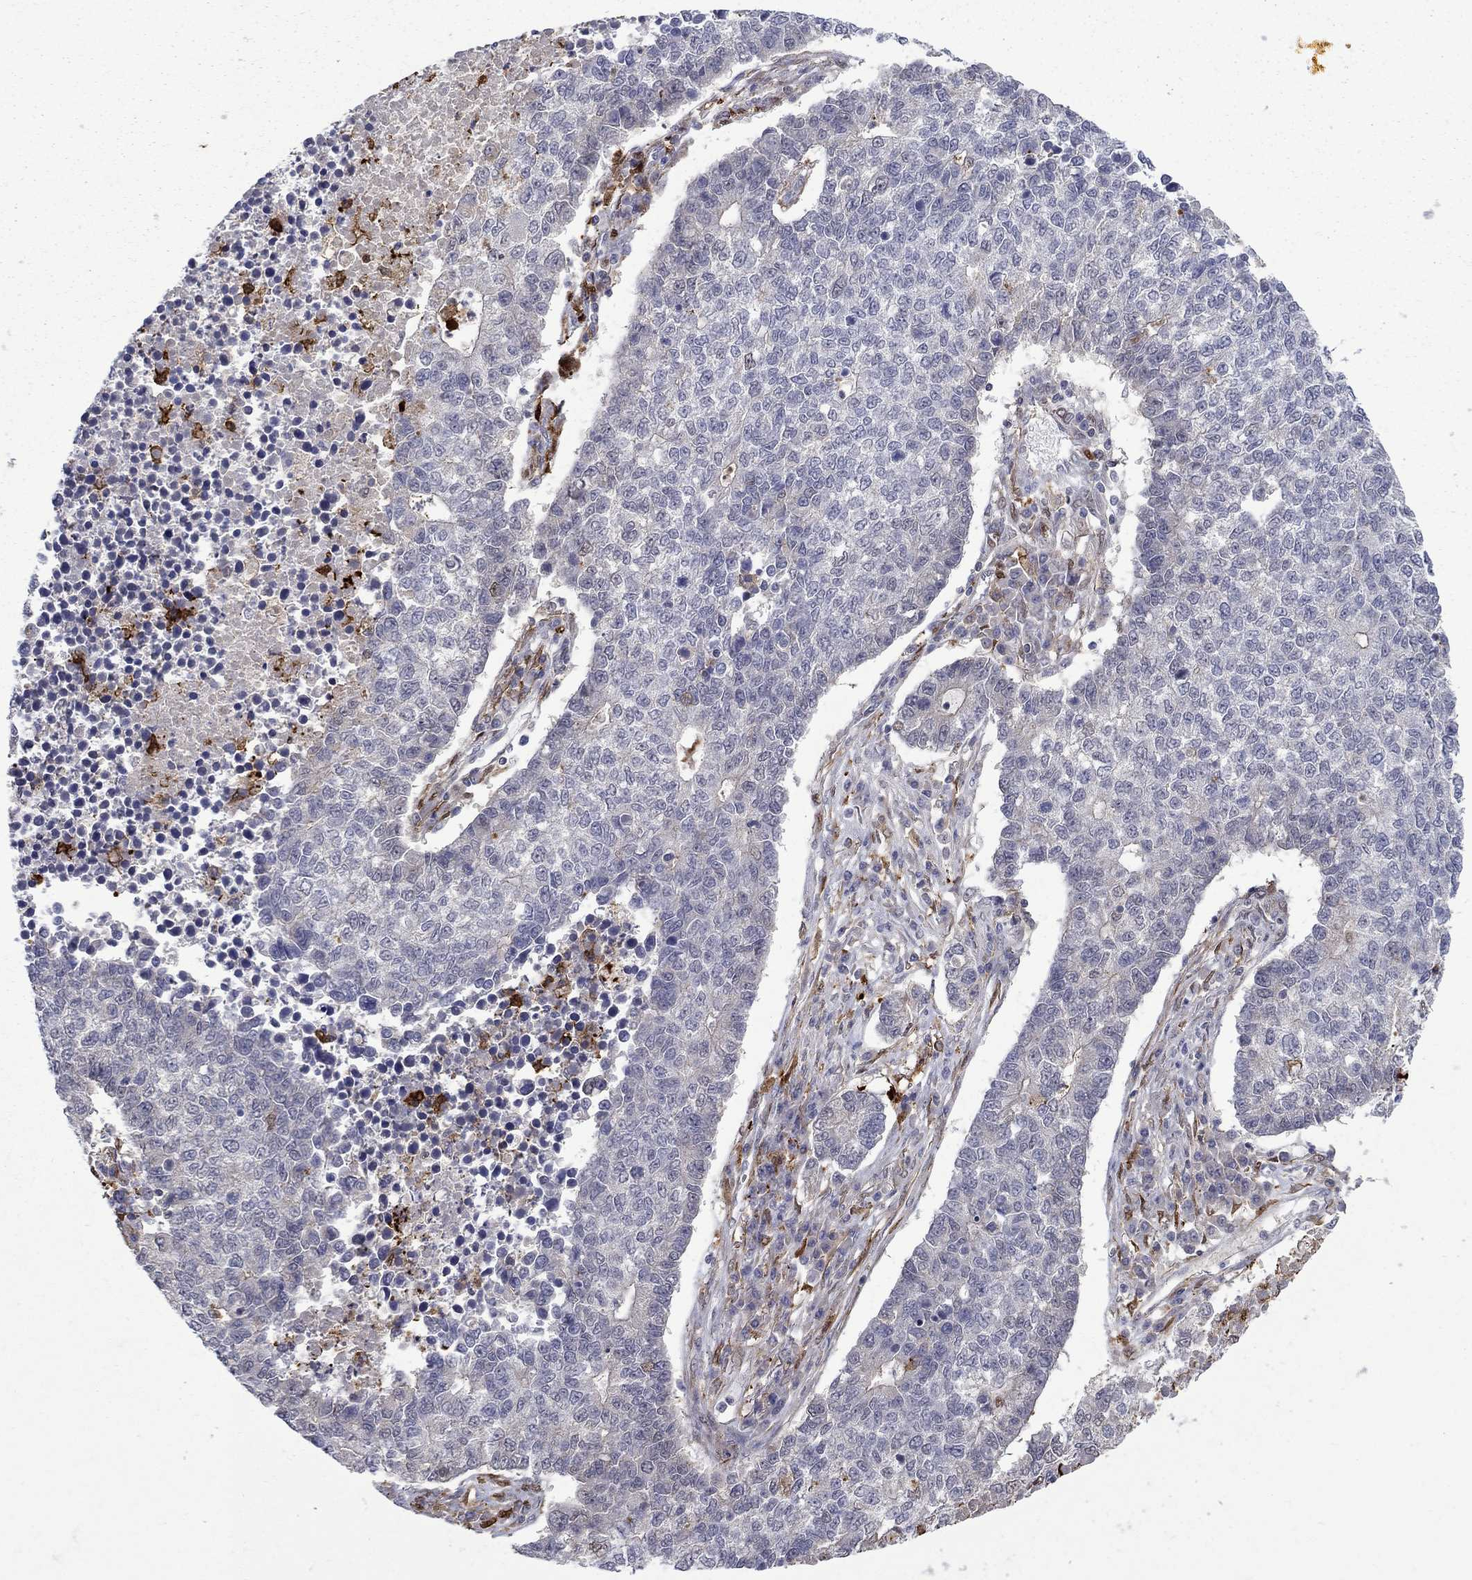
{"staining": {"intensity": "weak", "quantity": "<25%", "location": "cytoplasmic/membranous"}, "tissue": "lung cancer", "cell_type": "Tumor cells", "image_type": "cancer", "snomed": [{"axis": "morphology", "description": "Adenocarcinoma, NOS"}, {"axis": "topography", "description": "Lung"}], "caption": "The histopathology image shows no staining of tumor cells in lung cancer. (DAB (3,3'-diaminobenzidine) IHC visualized using brightfield microscopy, high magnification).", "gene": "PCBP3", "patient": {"sex": "male", "age": 57}}